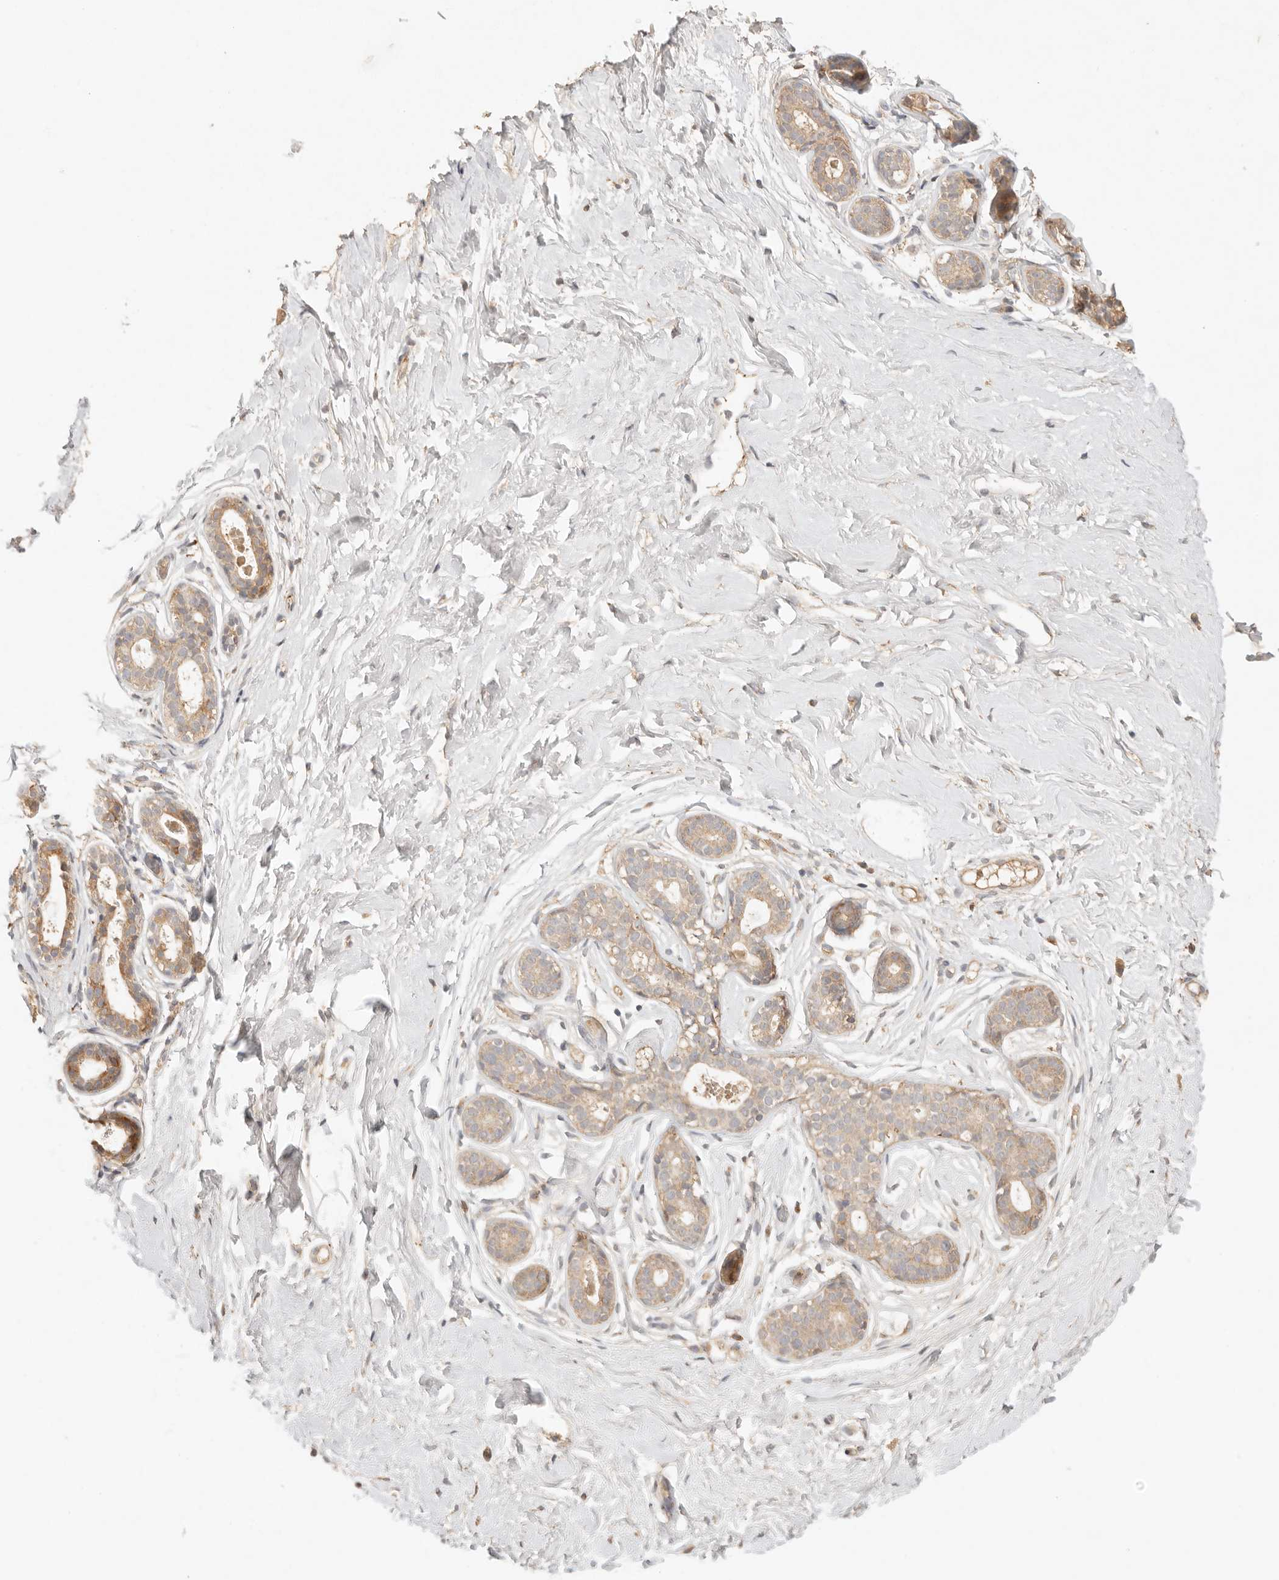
{"staining": {"intensity": "negative", "quantity": "none", "location": "none"}, "tissue": "breast", "cell_type": "Adipocytes", "image_type": "normal", "snomed": [{"axis": "morphology", "description": "Normal tissue, NOS"}, {"axis": "morphology", "description": "Adenoma, NOS"}, {"axis": "topography", "description": "Breast"}], "caption": "The histopathology image demonstrates no staining of adipocytes in unremarkable breast. (DAB immunohistochemistry (IHC) with hematoxylin counter stain).", "gene": "PHLDA3", "patient": {"sex": "female", "age": 23}}